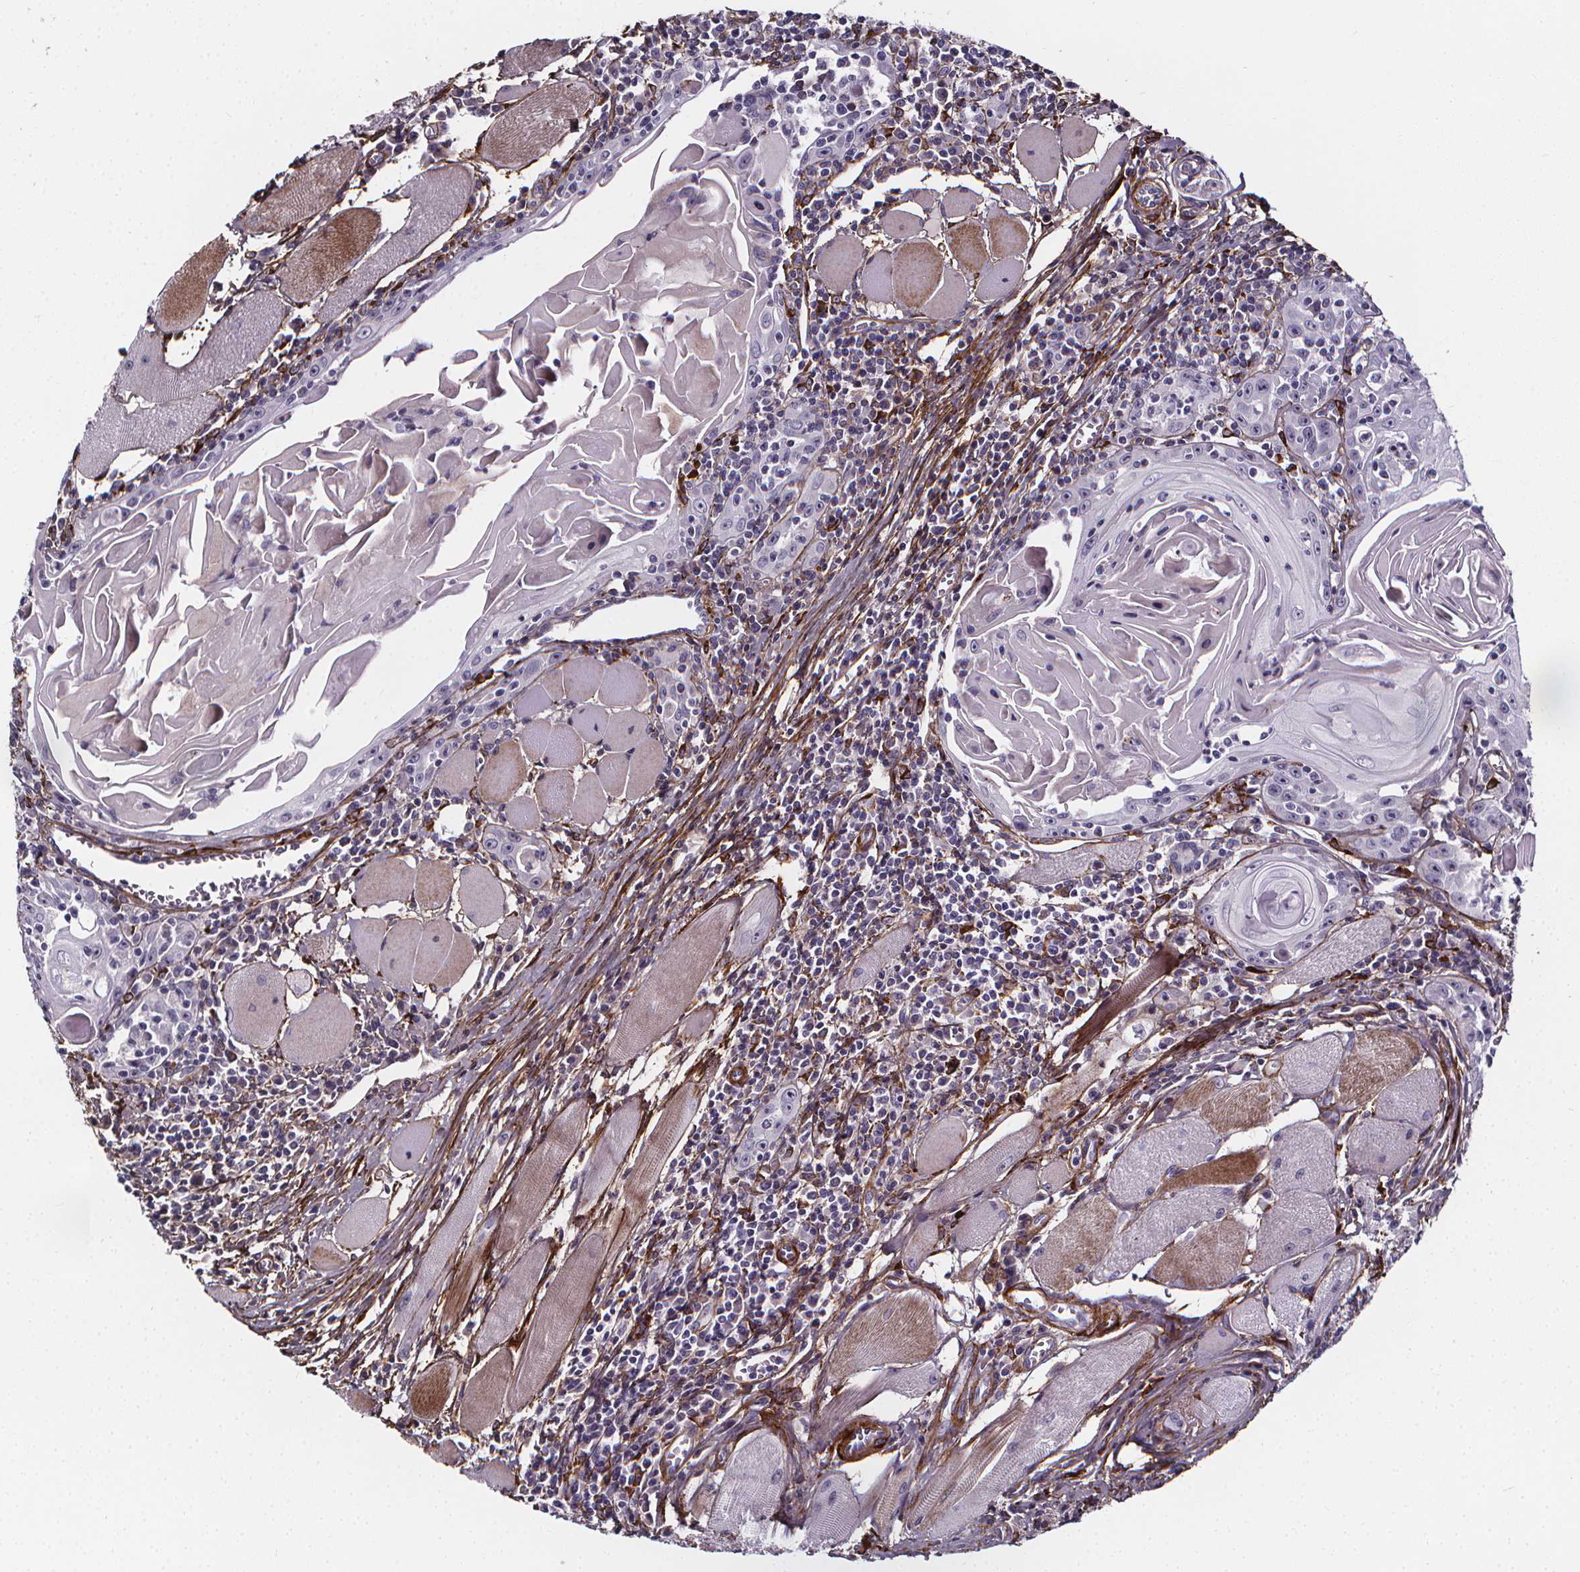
{"staining": {"intensity": "negative", "quantity": "none", "location": "none"}, "tissue": "head and neck cancer", "cell_type": "Tumor cells", "image_type": "cancer", "snomed": [{"axis": "morphology", "description": "Normal tissue, NOS"}, {"axis": "morphology", "description": "Squamous cell carcinoma, NOS"}, {"axis": "topography", "description": "Oral tissue"}, {"axis": "topography", "description": "Head-Neck"}], "caption": "A histopathology image of head and neck squamous cell carcinoma stained for a protein exhibits no brown staining in tumor cells.", "gene": "AEBP1", "patient": {"sex": "male", "age": 52}}